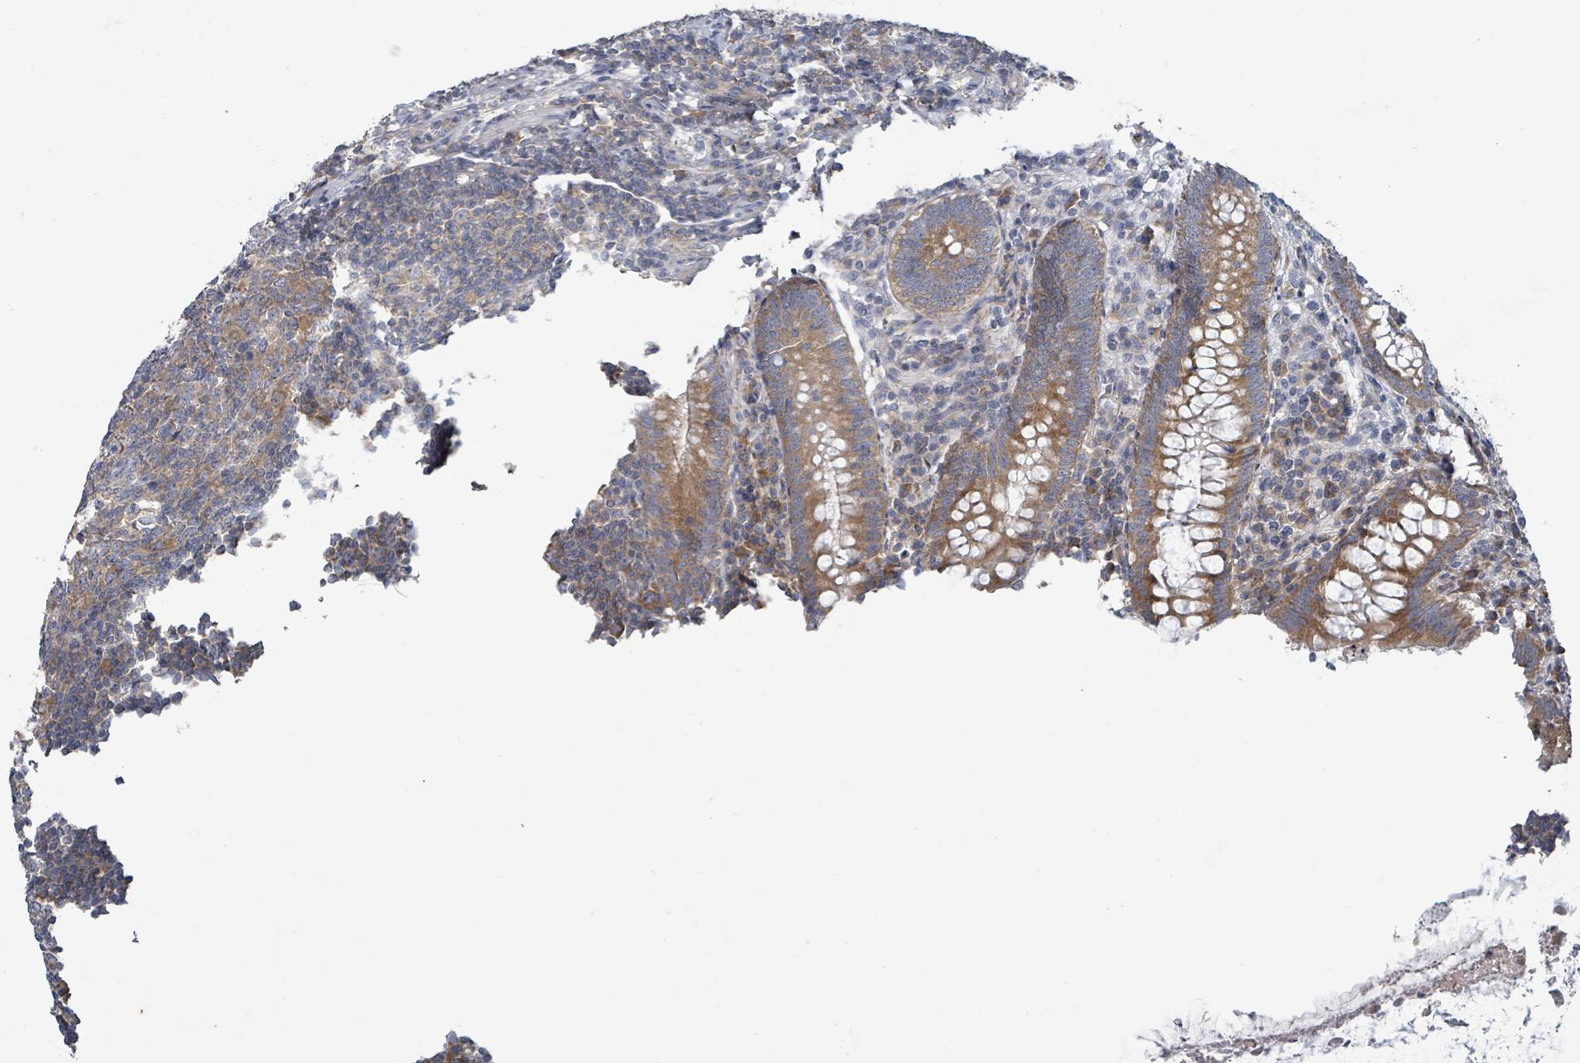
{"staining": {"intensity": "moderate", "quantity": ">75%", "location": "cytoplasmic/membranous"}, "tissue": "appendix", "cell_type": "Glandular cells", "image_type": "normal", "snomed": [{"axis": "morphology", "description": "Normal tissue, NOS"}, {"axis": "topography", "description": "Appendix"}], "caption": "This is a micrograph of immunohistochemistry (IHC) staining of unremarkable appendix, which shows moderate positivity in the cytoplasmic/membranous of glandular cells.", "gene": "RPL32", "patient": {"sex": "male", "age": 83}}